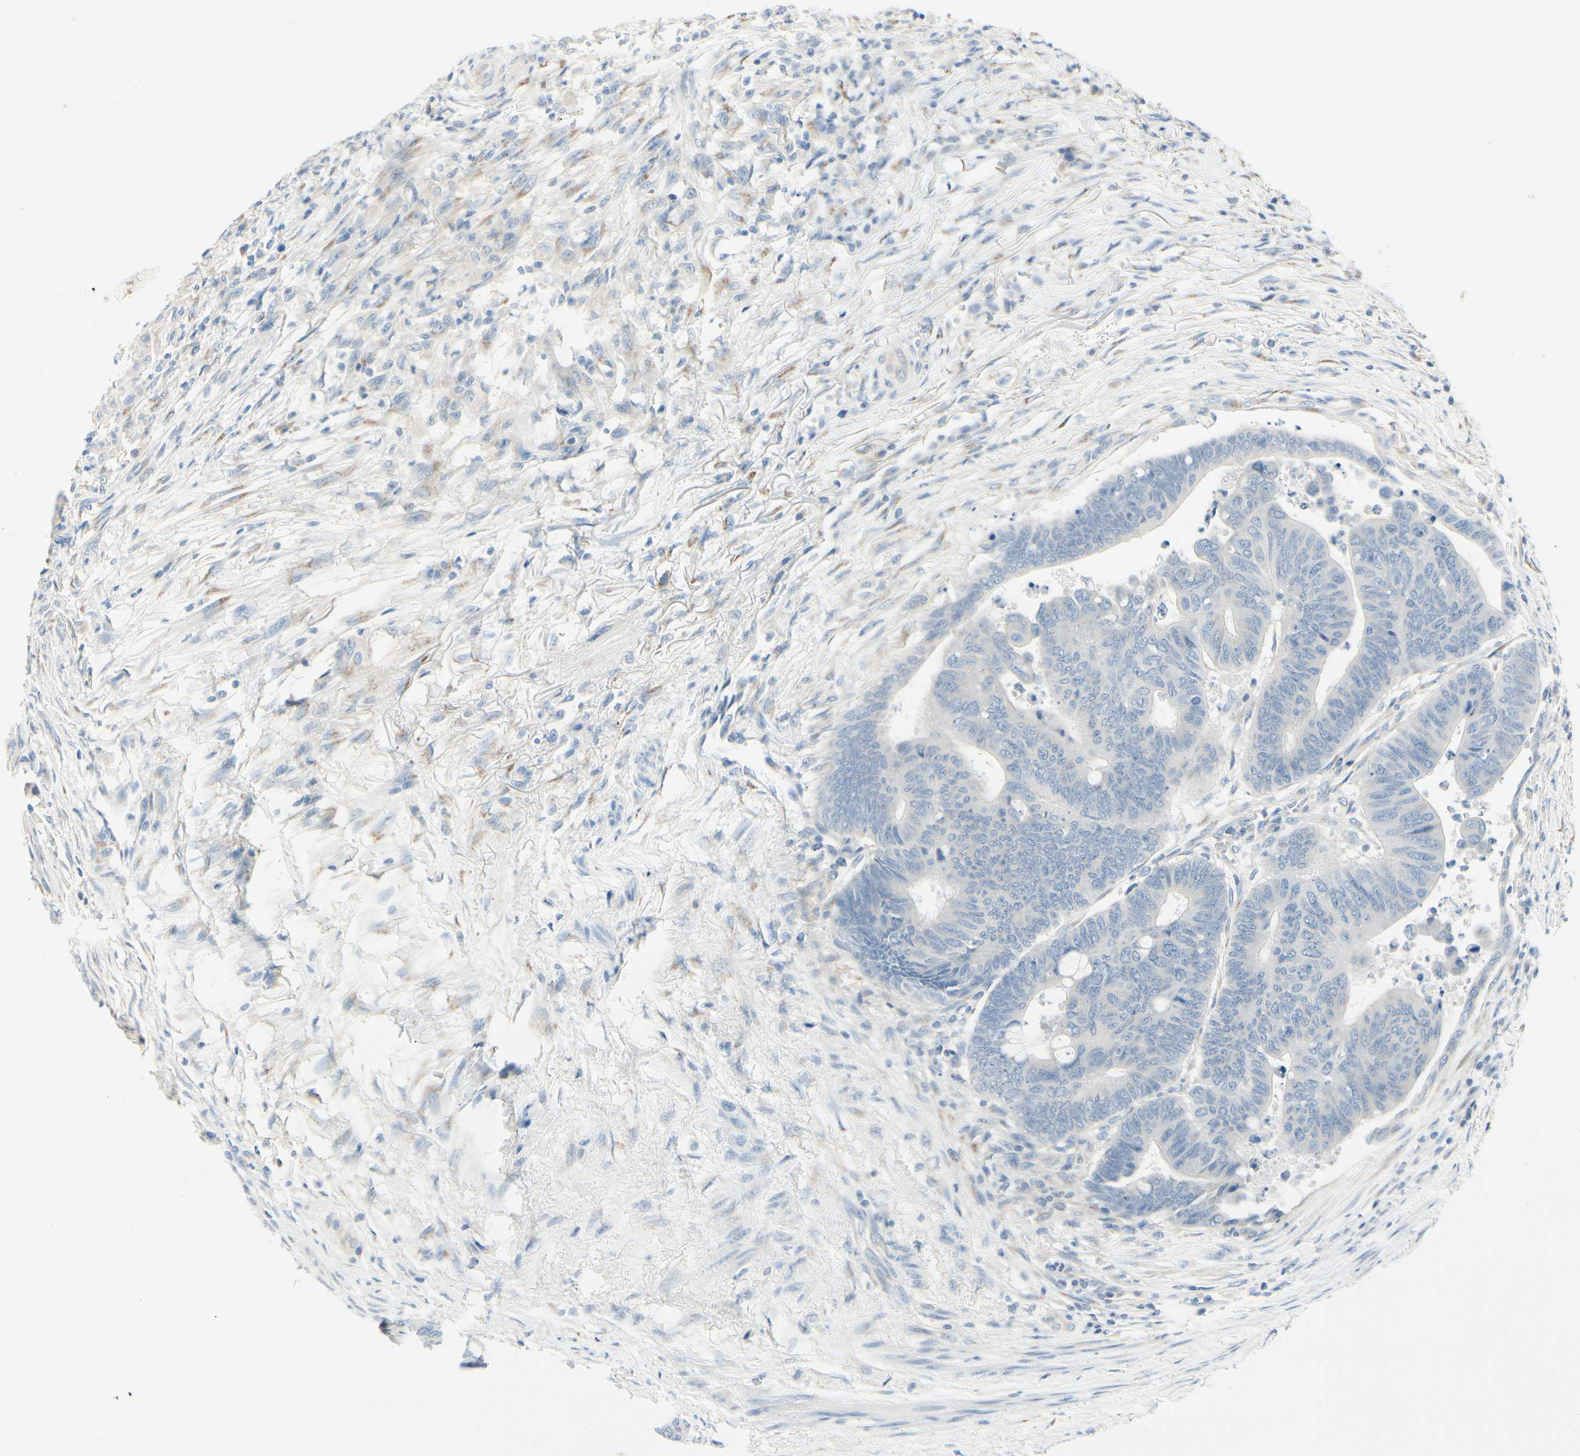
{"staining": {"intensity": "negative", "quantity": "none", "location": "none"}, "tissue": "colorectal cancer", "cell_type": "Tumor cells", "image_type": "cancer", "snomed": [{"axis": "morphology", "description": "Normal tissue, NOS"}, {"axis": "morphology", "description": "Adenocarcinoma, NOS"}, {"axis": "topography", "description": "Rectum"}, {"axis": "topography", "description": "Peripheral nerve tissue"}], "caption": "Immunohistochemistry histopathology image of neoplastic tissue: human colorectal cancer (adenocarcinoma) stained with DAB (3,3'-diaminobenzidine) displays no significant protein expression in tumor cells. The staining is performed using DAB brown chromogen with nuclei counter-stained in using hematoxylin.", "gene": "ABCA3", "patient": {"sex": "male", "age": 92}}